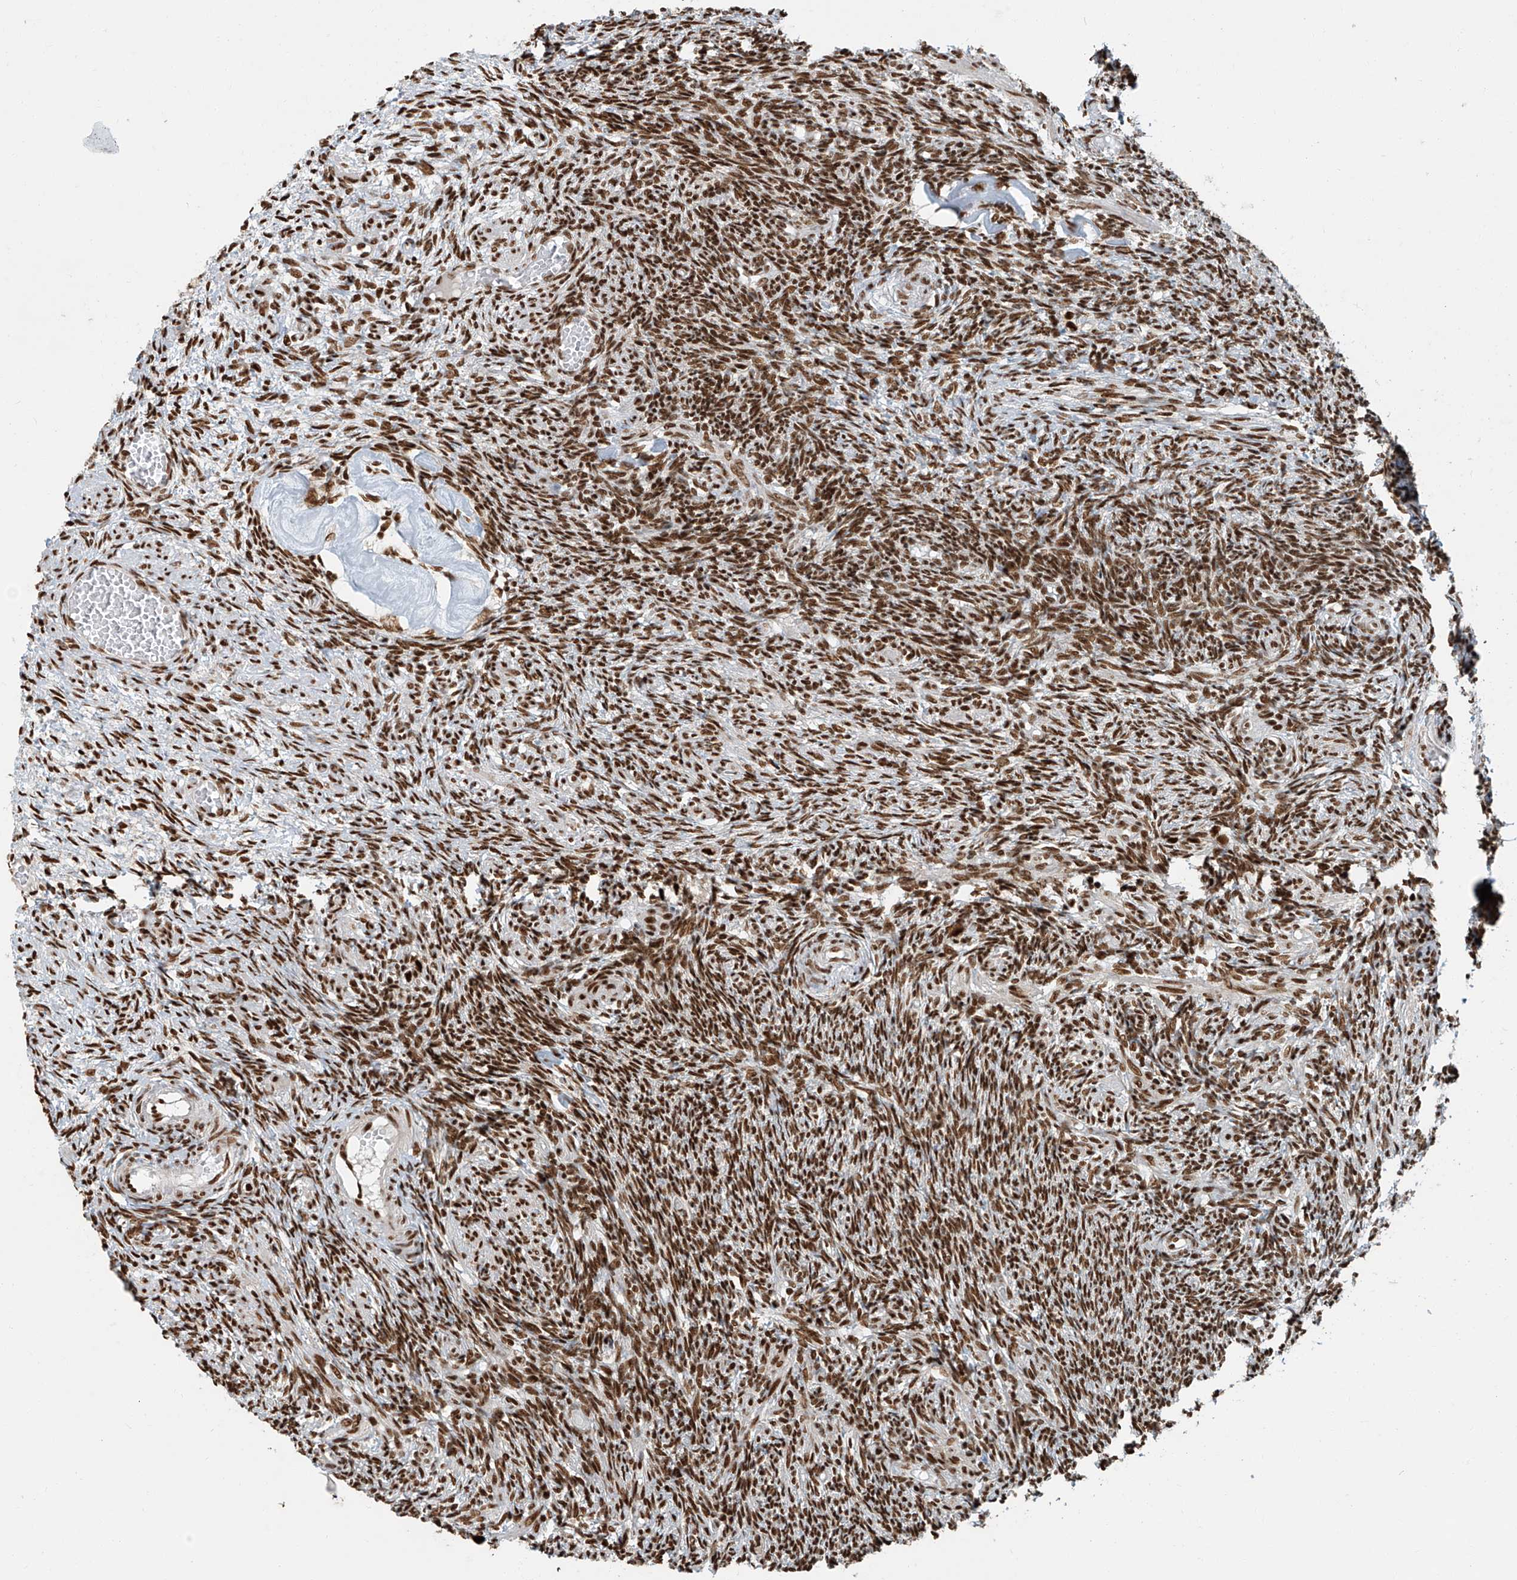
{"staining": {"intensity": "strong", "quantity": ">75%", "location": "nuclear"}, "tissue": "ovary", "cell_type": "Follicle cells", "image_type": "normal", "snomed": [{"axis": "morphology", "description": "Normal tissue, NOS"}, {"axis": "topography", "description": "Ovary"}], "caption": "An immunohistochemistry (IHC) micrograph of normal tissue is shown. Protein staining in brown highlights strong nuclear positivity in ovary within follicle cells. Using DAB (3,3'-diaminobenzidine) (brown) and hematoxylin (blue) stains, captured at high magnification using brightfield microscopy.", "gene": "FAM193B", "patient": {"sex": "female", "age": 27}}